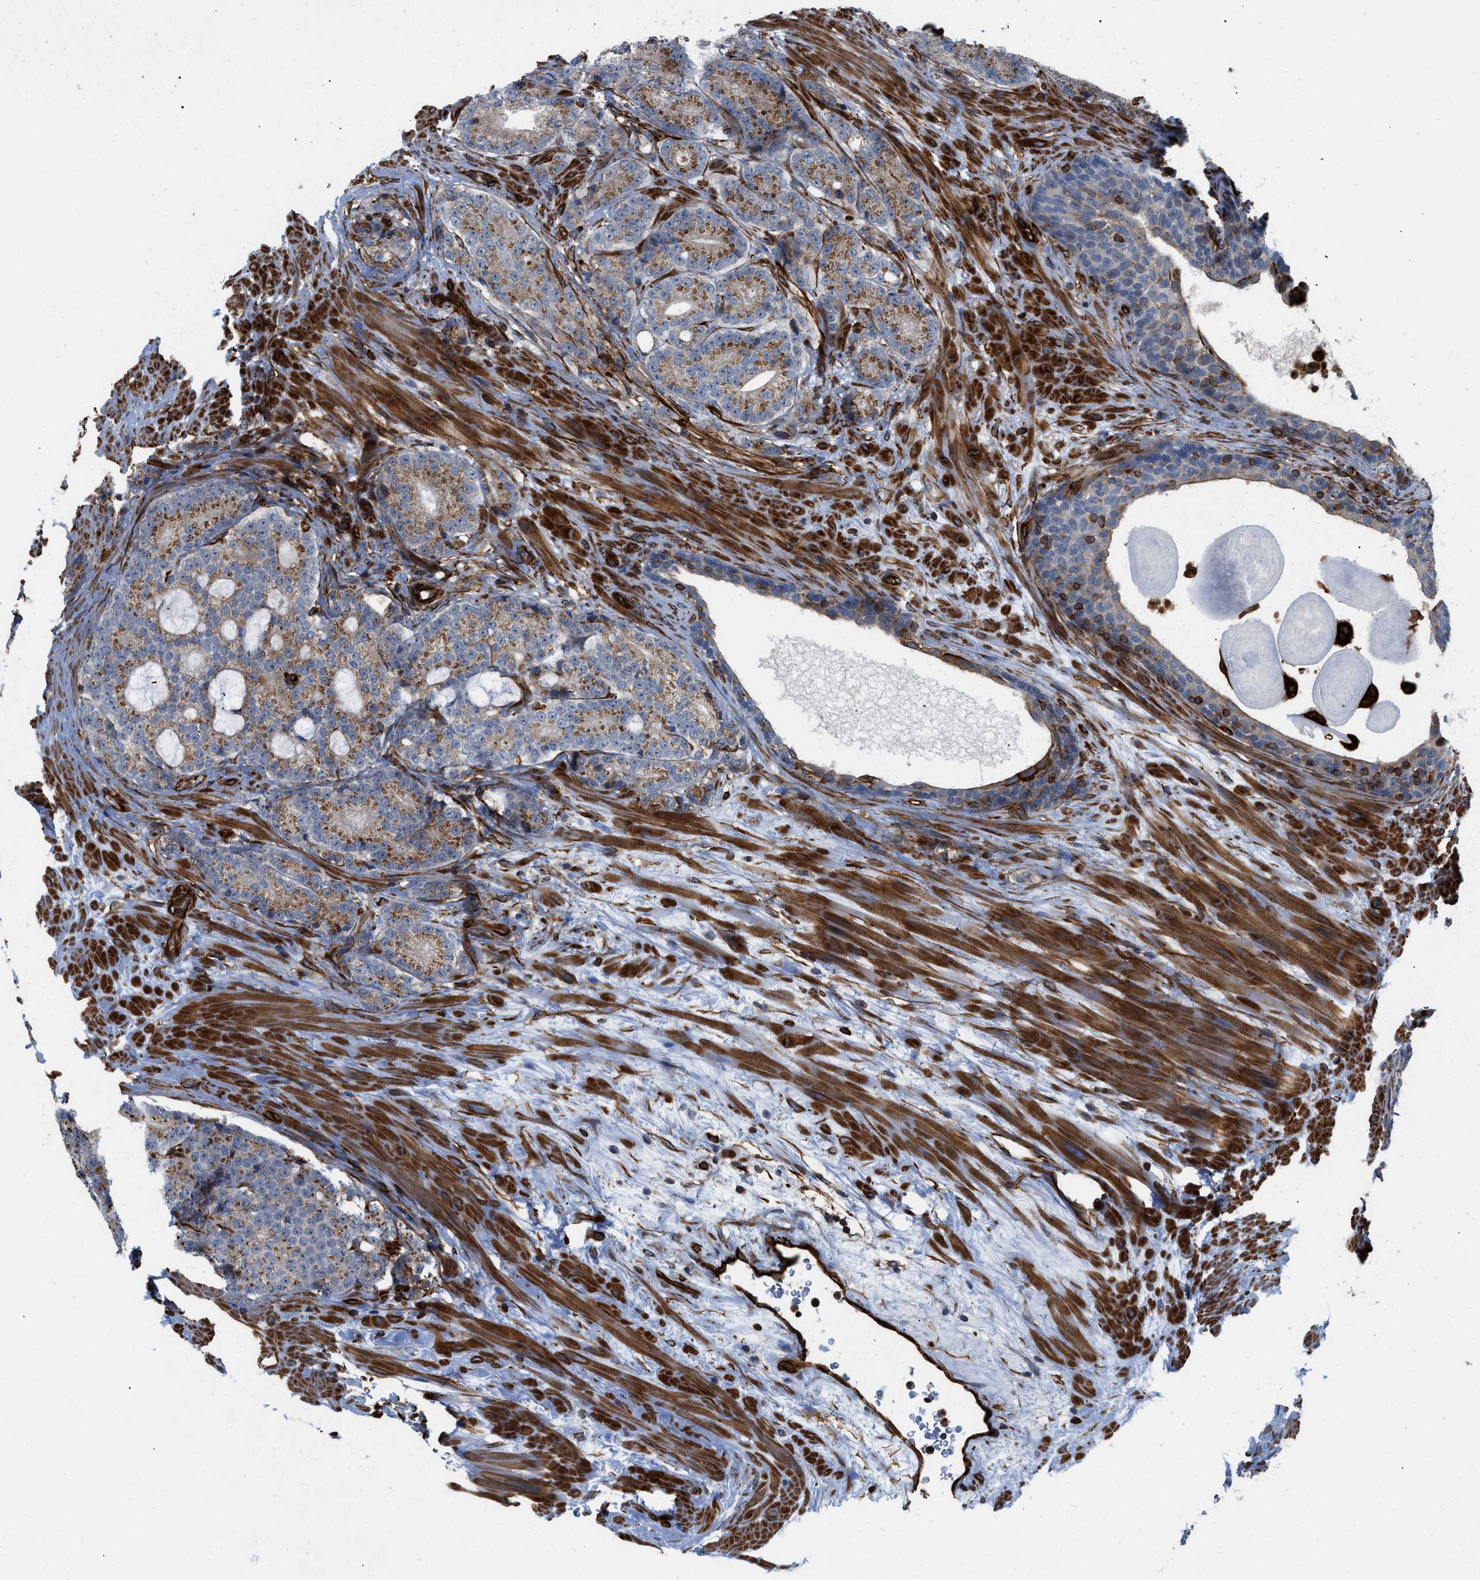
{"staining": {"intensity": "moderate", "quantity": "25%-75%", "location": "cytoplasmic/membranous"}, "tissue": "prostate cancer", "cell_type": "Tumor cells", "image_type": "cancer", "snomed": [{"axis": "morphology", "description": "Adenocarcinoma, High grade"}, {"axis": "topography", "description": "Prostate"}], "caption": "The histopathology image reveals staining of prostate cancer (adenocarcinoma (high-grade)), revealing moderate cytoplasmic/membranous protein expression (brown color) within tumor cells.", "gene": "PTPRE", "patient": {"sex": "male", "age": 61}}